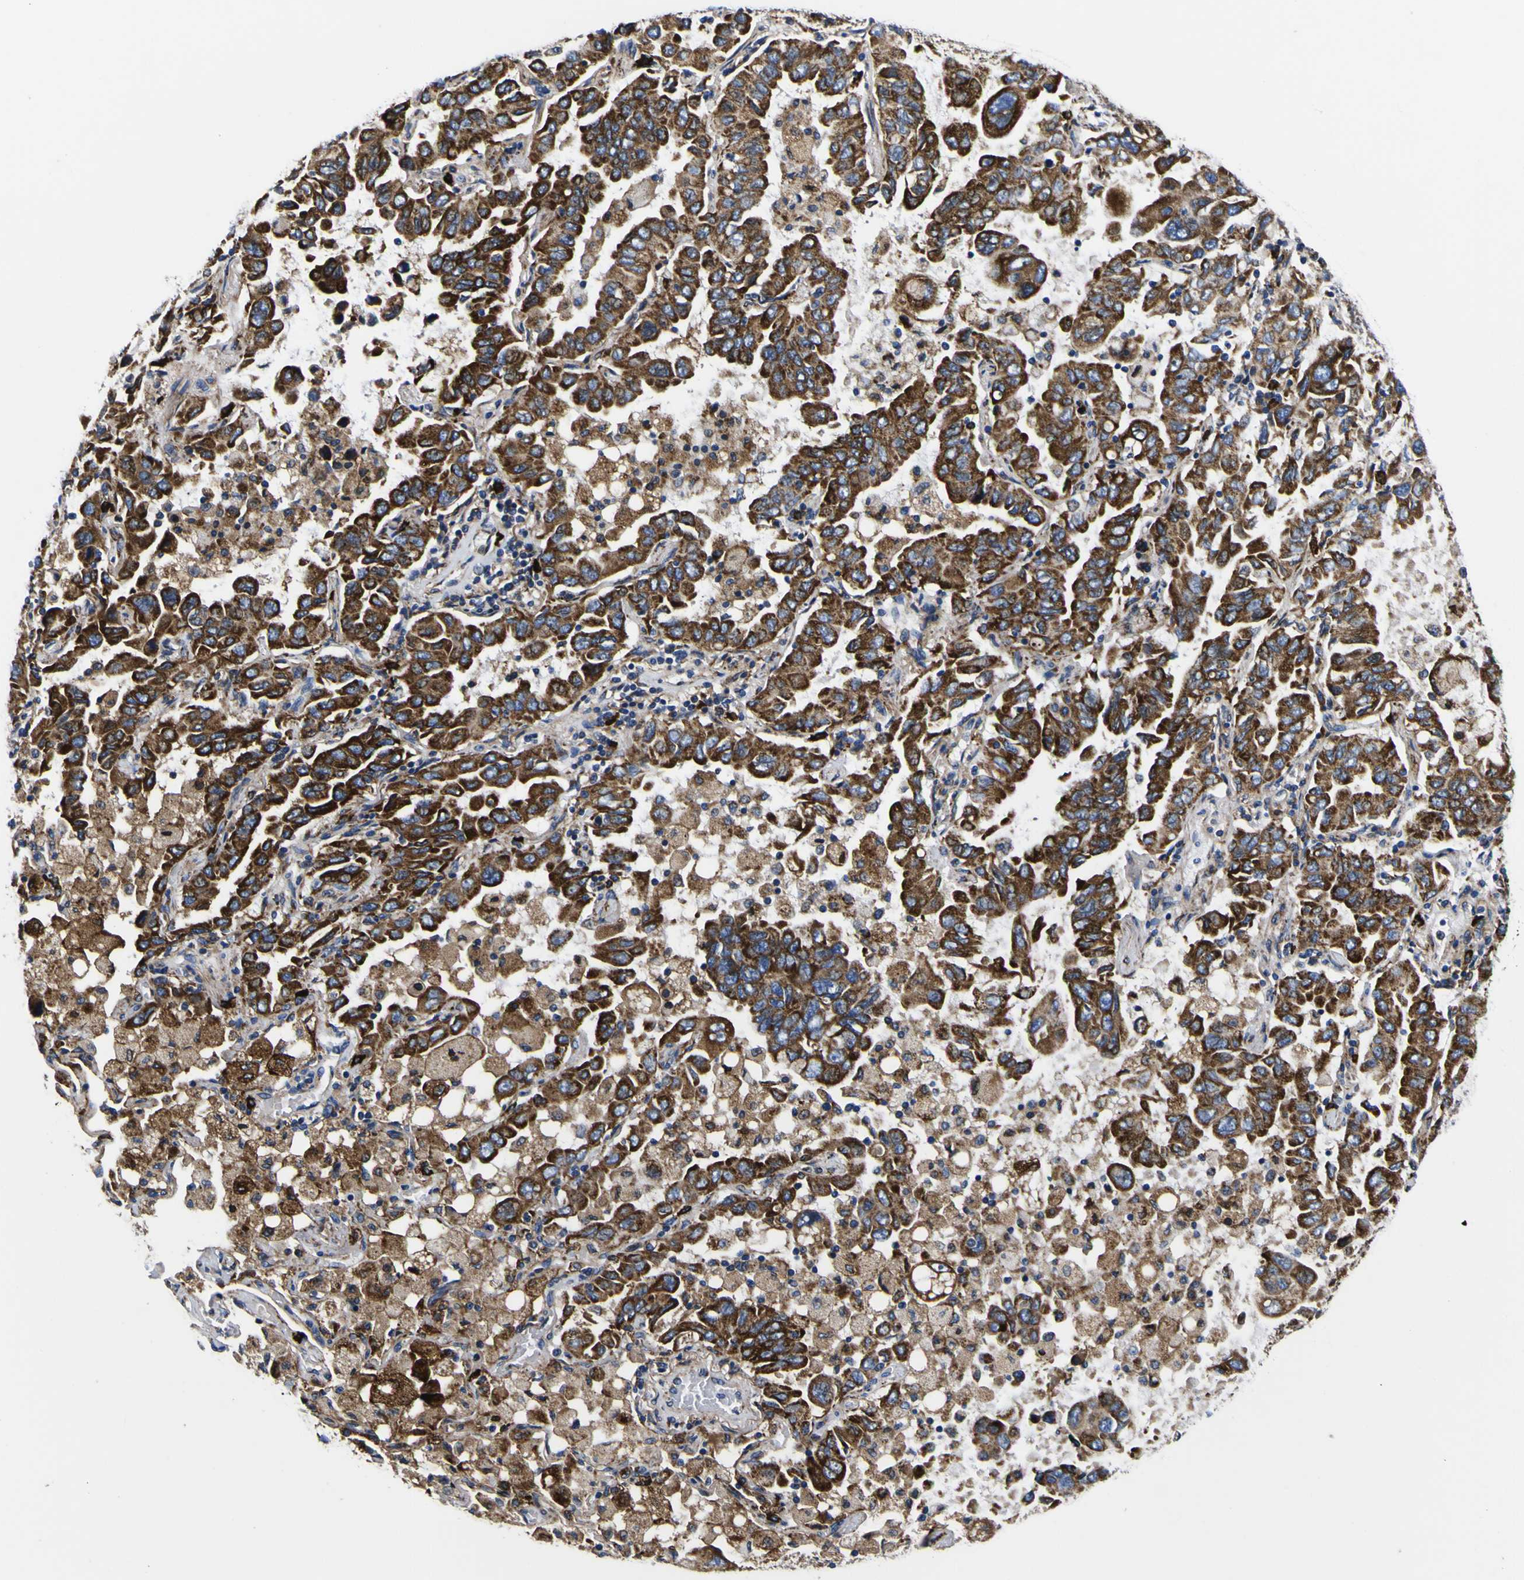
{"staining": {"intensity": "strong", "quantity": ">75%", "location": "cytoplasmic/membranous"}, "tissue": "lung cancer", "cell_type": "Tumor cells", "image_type": "cancer", "snomed": [{"axis": "morphology", "description": "Adenocarcinoma, NOS"}, {"axis": "topography", "description": "Lung"}], "caption": "A micrograph of human lung cancer (adenocarcinoma) stained for a protein displays strong cytoplasmic/membranous brown staining in tumor cells.", "gene": "SCD", "patient": {"sex": "male", "age": 64}}